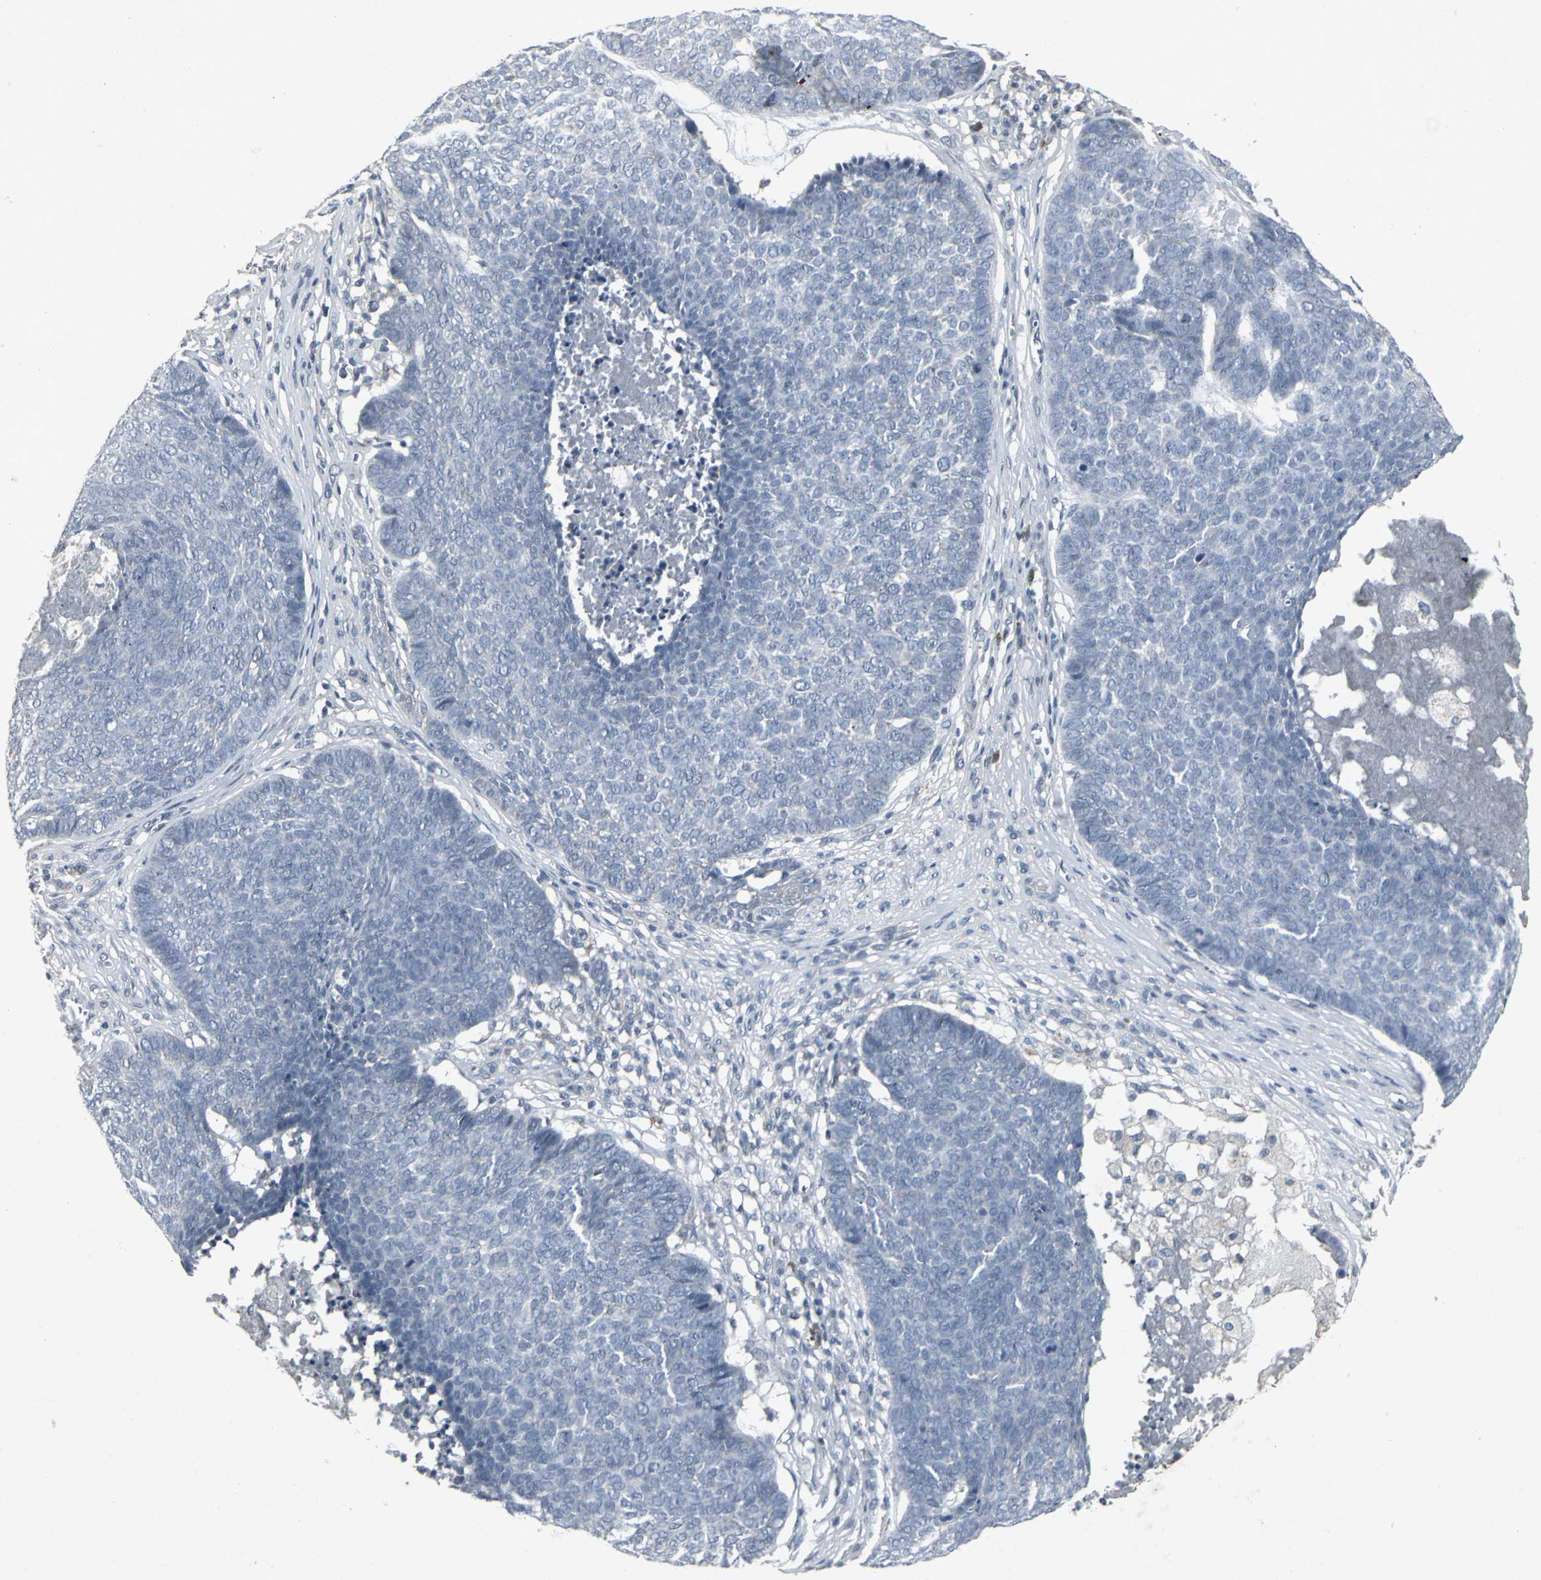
{"staining": {"intensity": "negative", "quantity": "none", "location": "none"}, "tissue": "skin cancer", "cell_type": "Tumor cells", "image_type": "cancer", "snomed": [{"axis": "morphology", "description": "Basal cell carcinoma"}, {"axis": "topography", "description": "Skin"}], "caption": "An image of human skin basal cell carcinoma is negative for staining in tumor cells.", "gene": "BMP4", "patient": {"sex": "male", "age": 84}}